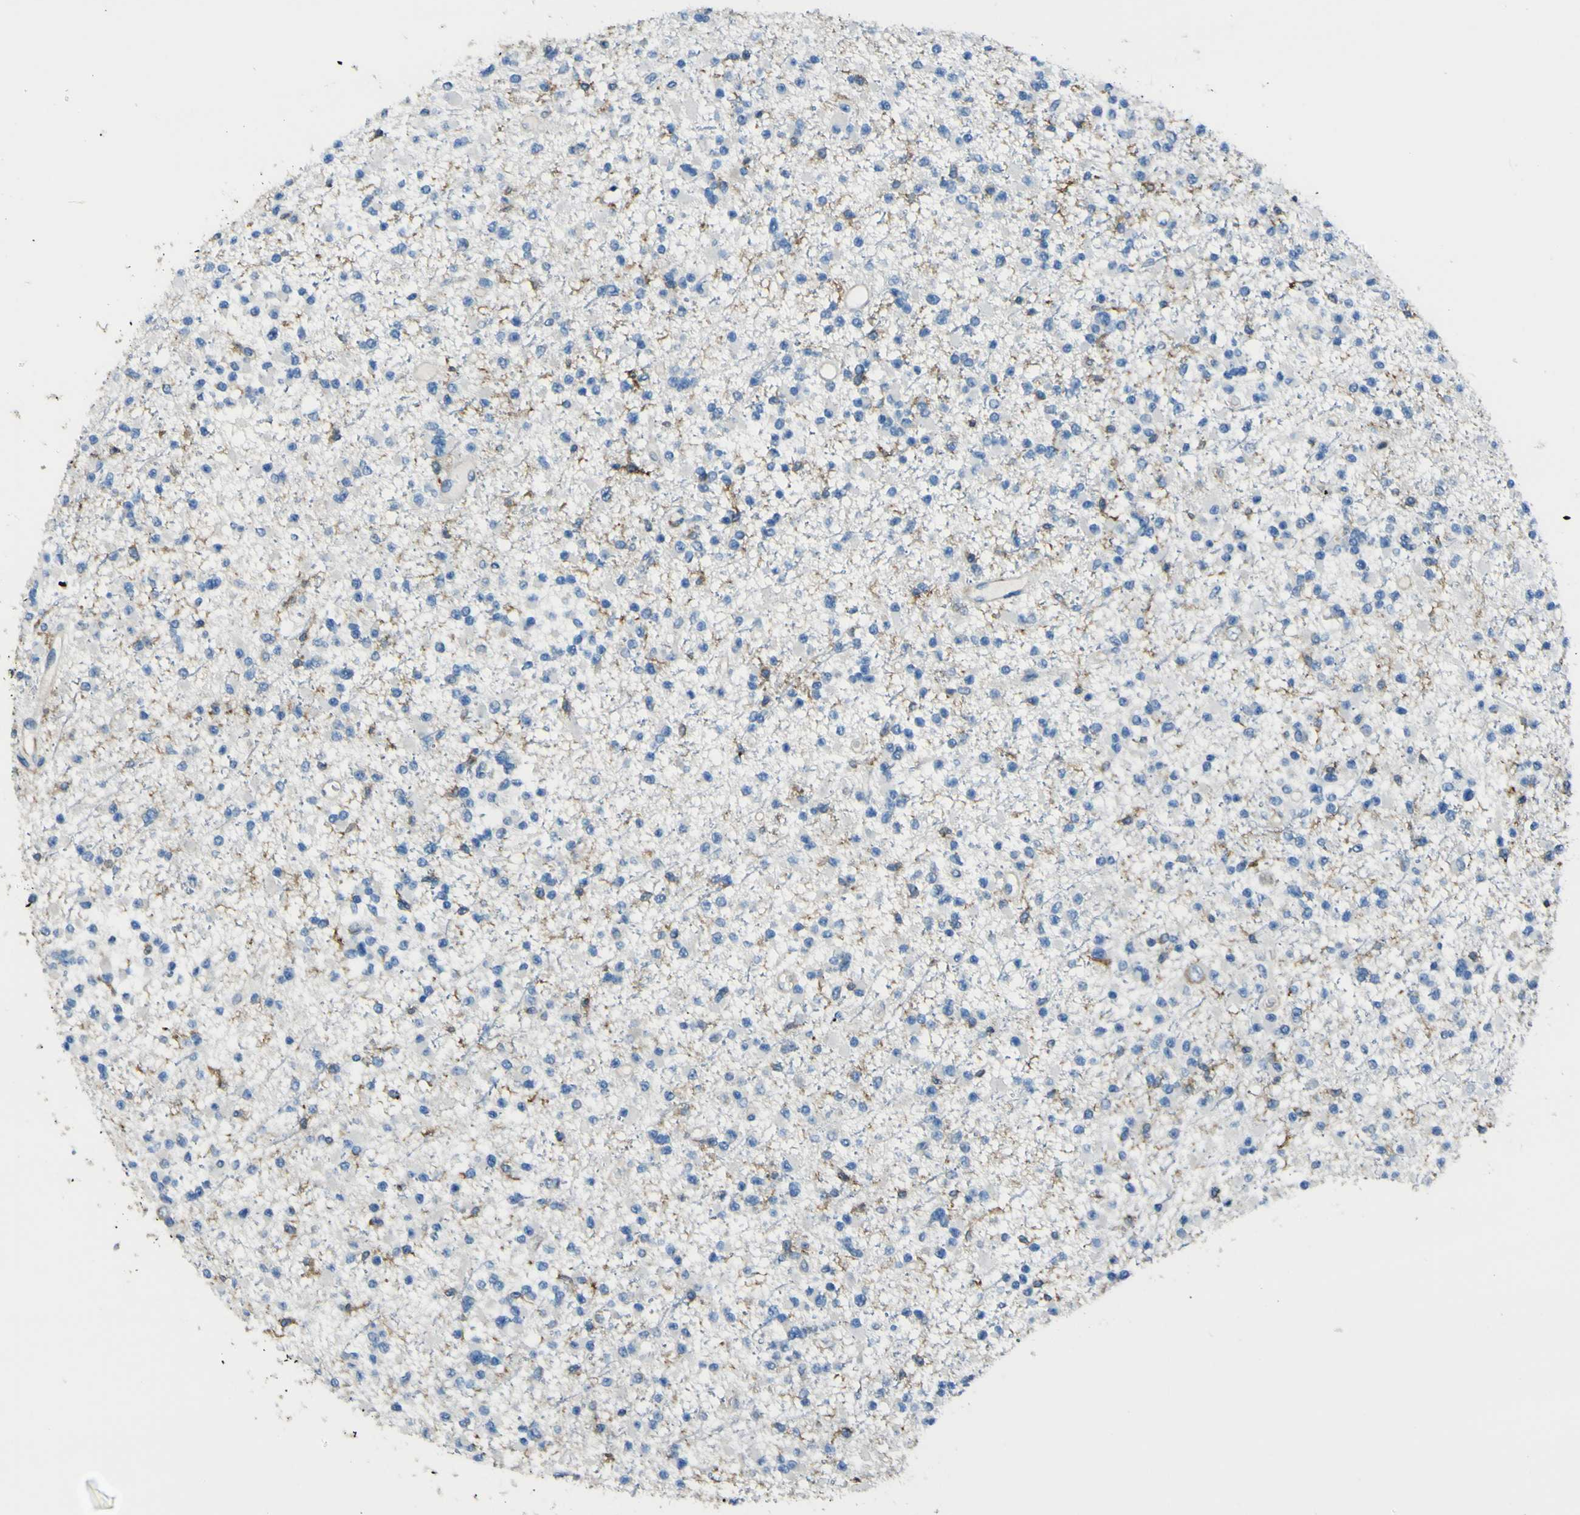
{"staining": {"intensity": "moderate", "quantity": "<25%", "location": "cytoplasmic/membranous"}, "tissue": "glioma", "cell_type": "Tumor cells", "image_type": "cancer", "snomed": [{"axis": "morphology", "description": "Glioma, malignant, Low grade"}, {"axis": "topography", "description": "Brain"}], "caption": "This is an image of immunohistochemistry staining of malignant glioma (low-grade), which shows moderate positivity in the cytoplasmic/membranous of tumor cells.", "gene": "LAIR1", "patient": {"sex": "female", "age": 22}}